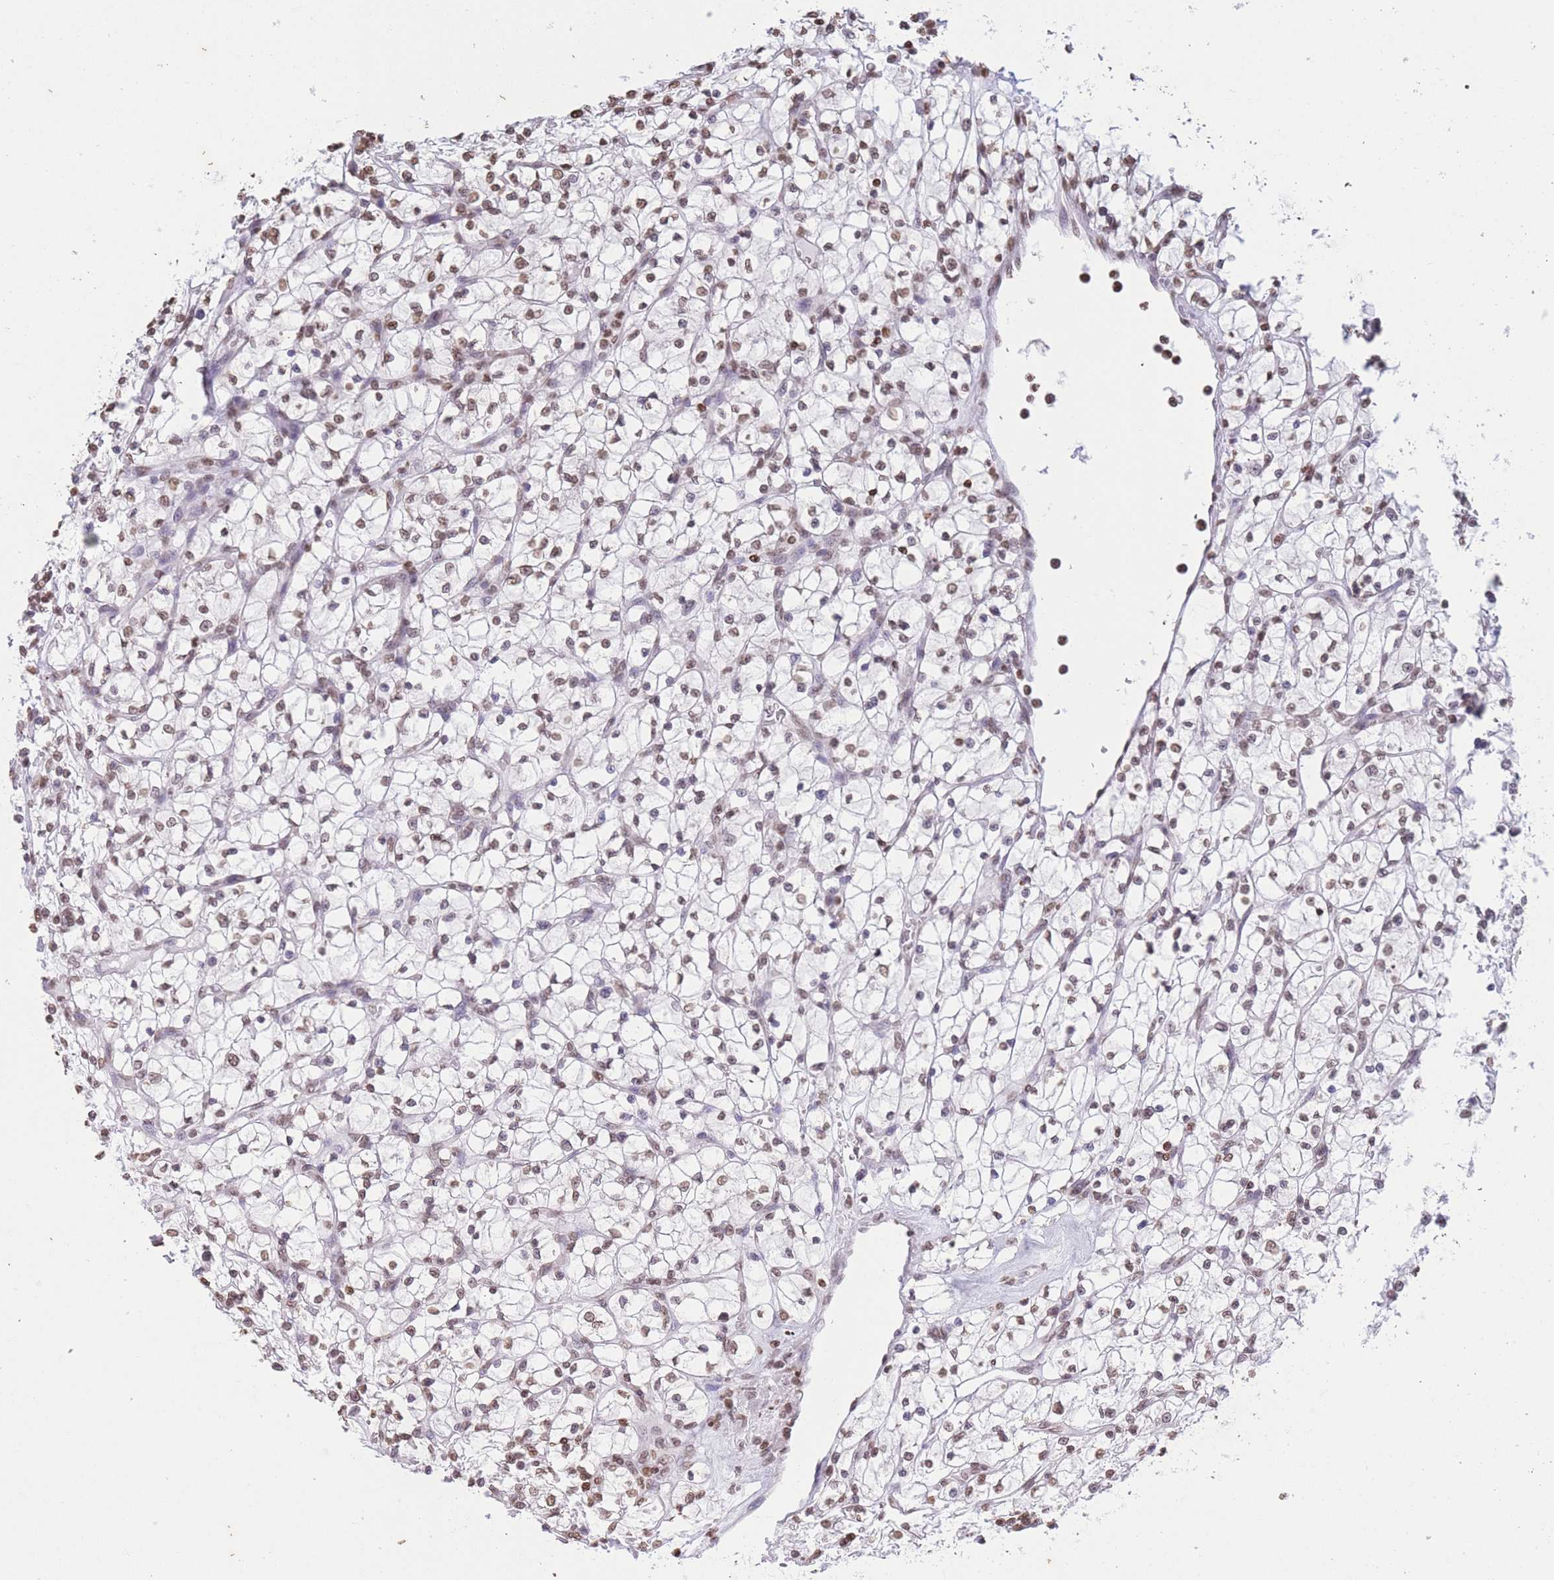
{"staining": {"intensity": "moderate", "quantity": ">75%", "location": "nuclear"}, "tissue": "renal cancer", "cell_type": "Tumor cells", "image_type": "cancer", "snomed": [{"axis": "morphology", "description": "Adenocarcinoma, NOS"}, {"axis": "topography", "description": "Kidney"}], "caption": "Human renal adenocarcinoma stained with a brown dye demonstrates moderate nuclear positive expression in about >75% of tumor cells.", "gene": "H2BC11", "patient": {"sex": "female", "age": 64}}